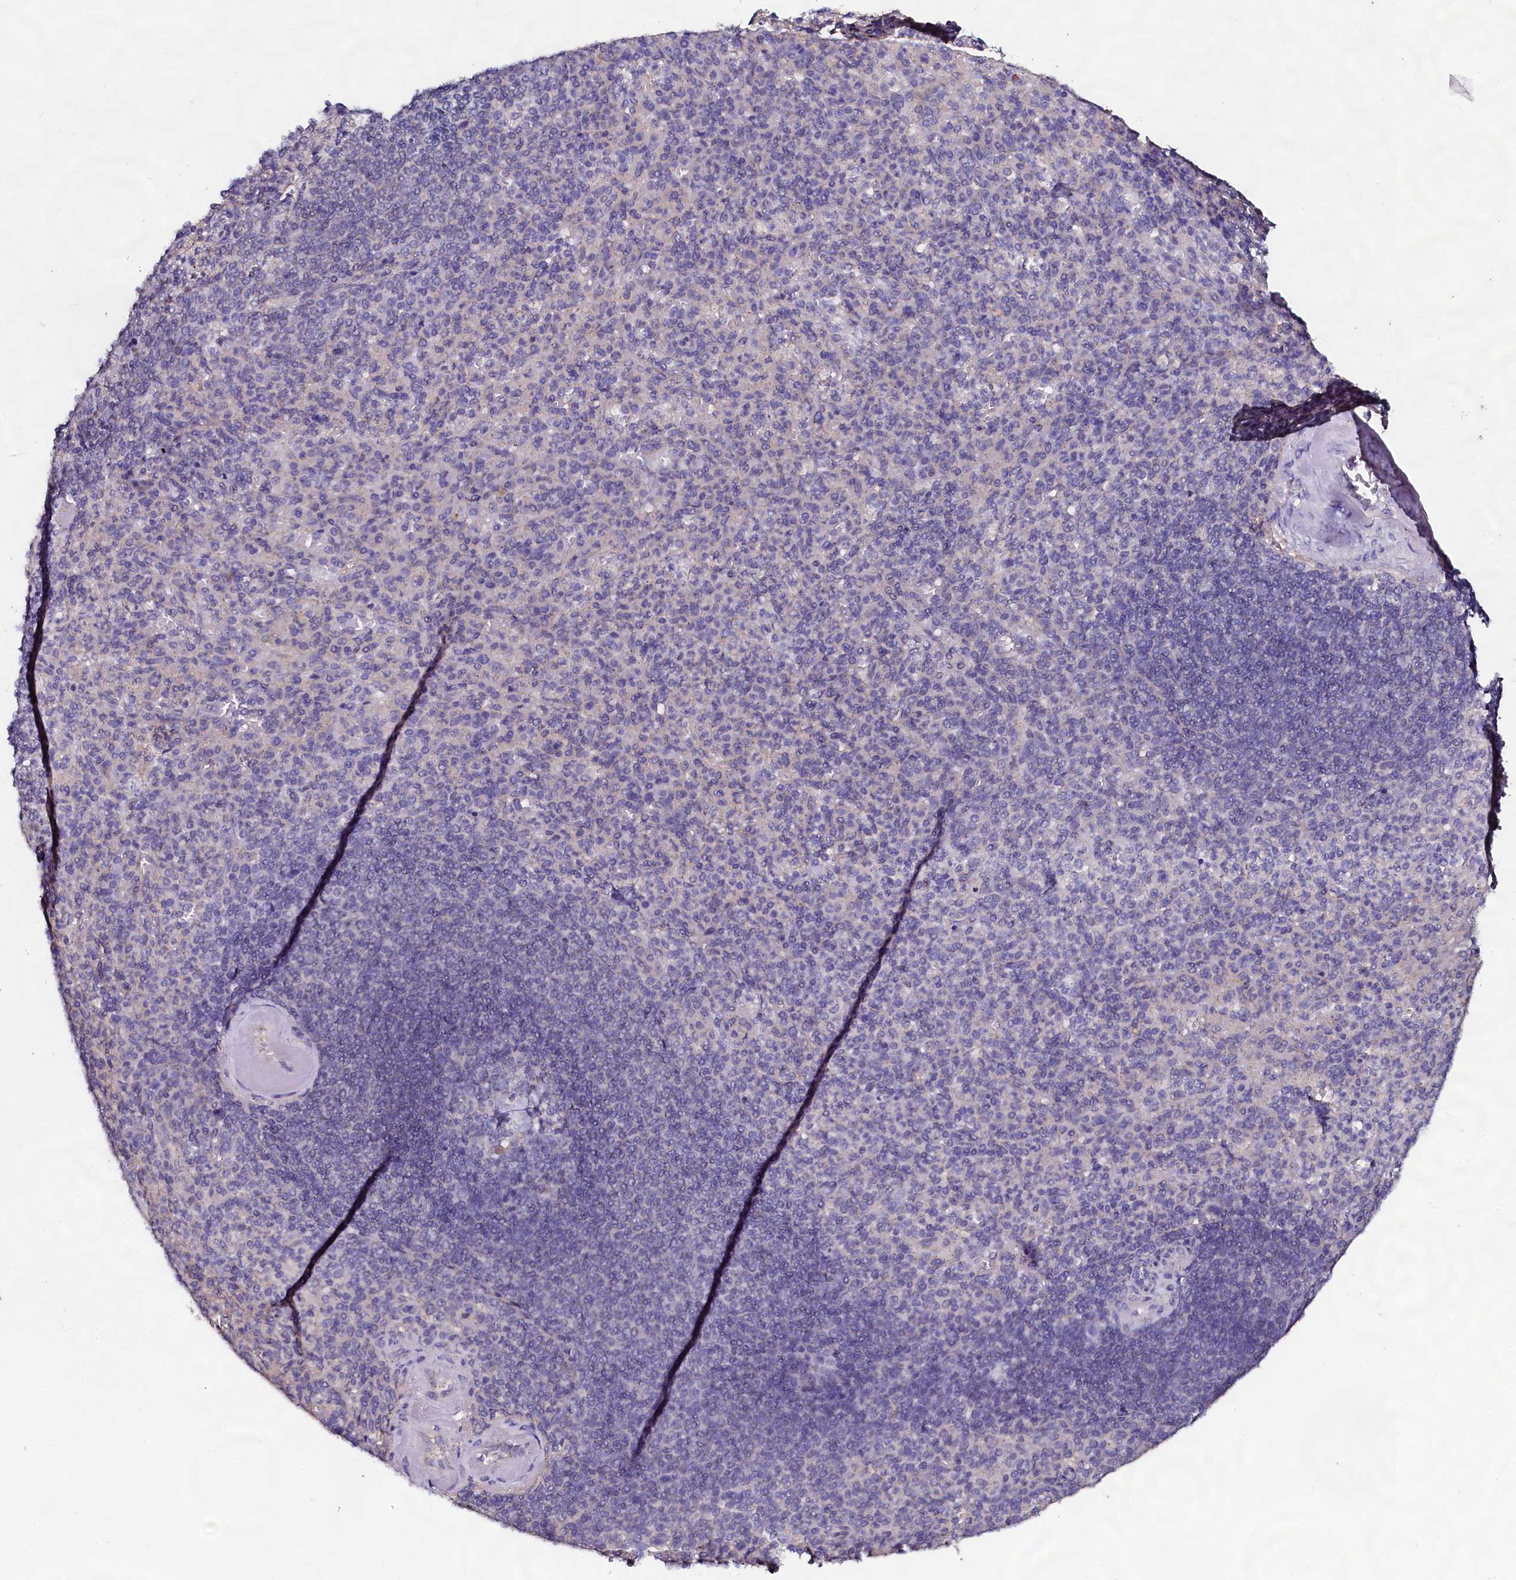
{"staining": {"intensity": "negative", "quantity": "none", "location": "none"}, "tissue": "spleen", "cell_type": "Cells in red pulp", "image_type": "normal", "snomed": [{"axis": "morphology", "description": "Normal tissue, NOS"}, {"axis": "topography", "description": "Spleen"}], "caption": "Protein analysis of unremarkable spleen displays no significant expression in cells in red pulp. (Brightfield microscopy of DAB IHC at high magnification).", "gene": "USPL1", "patient": {"sex": "female", "age": 74}}